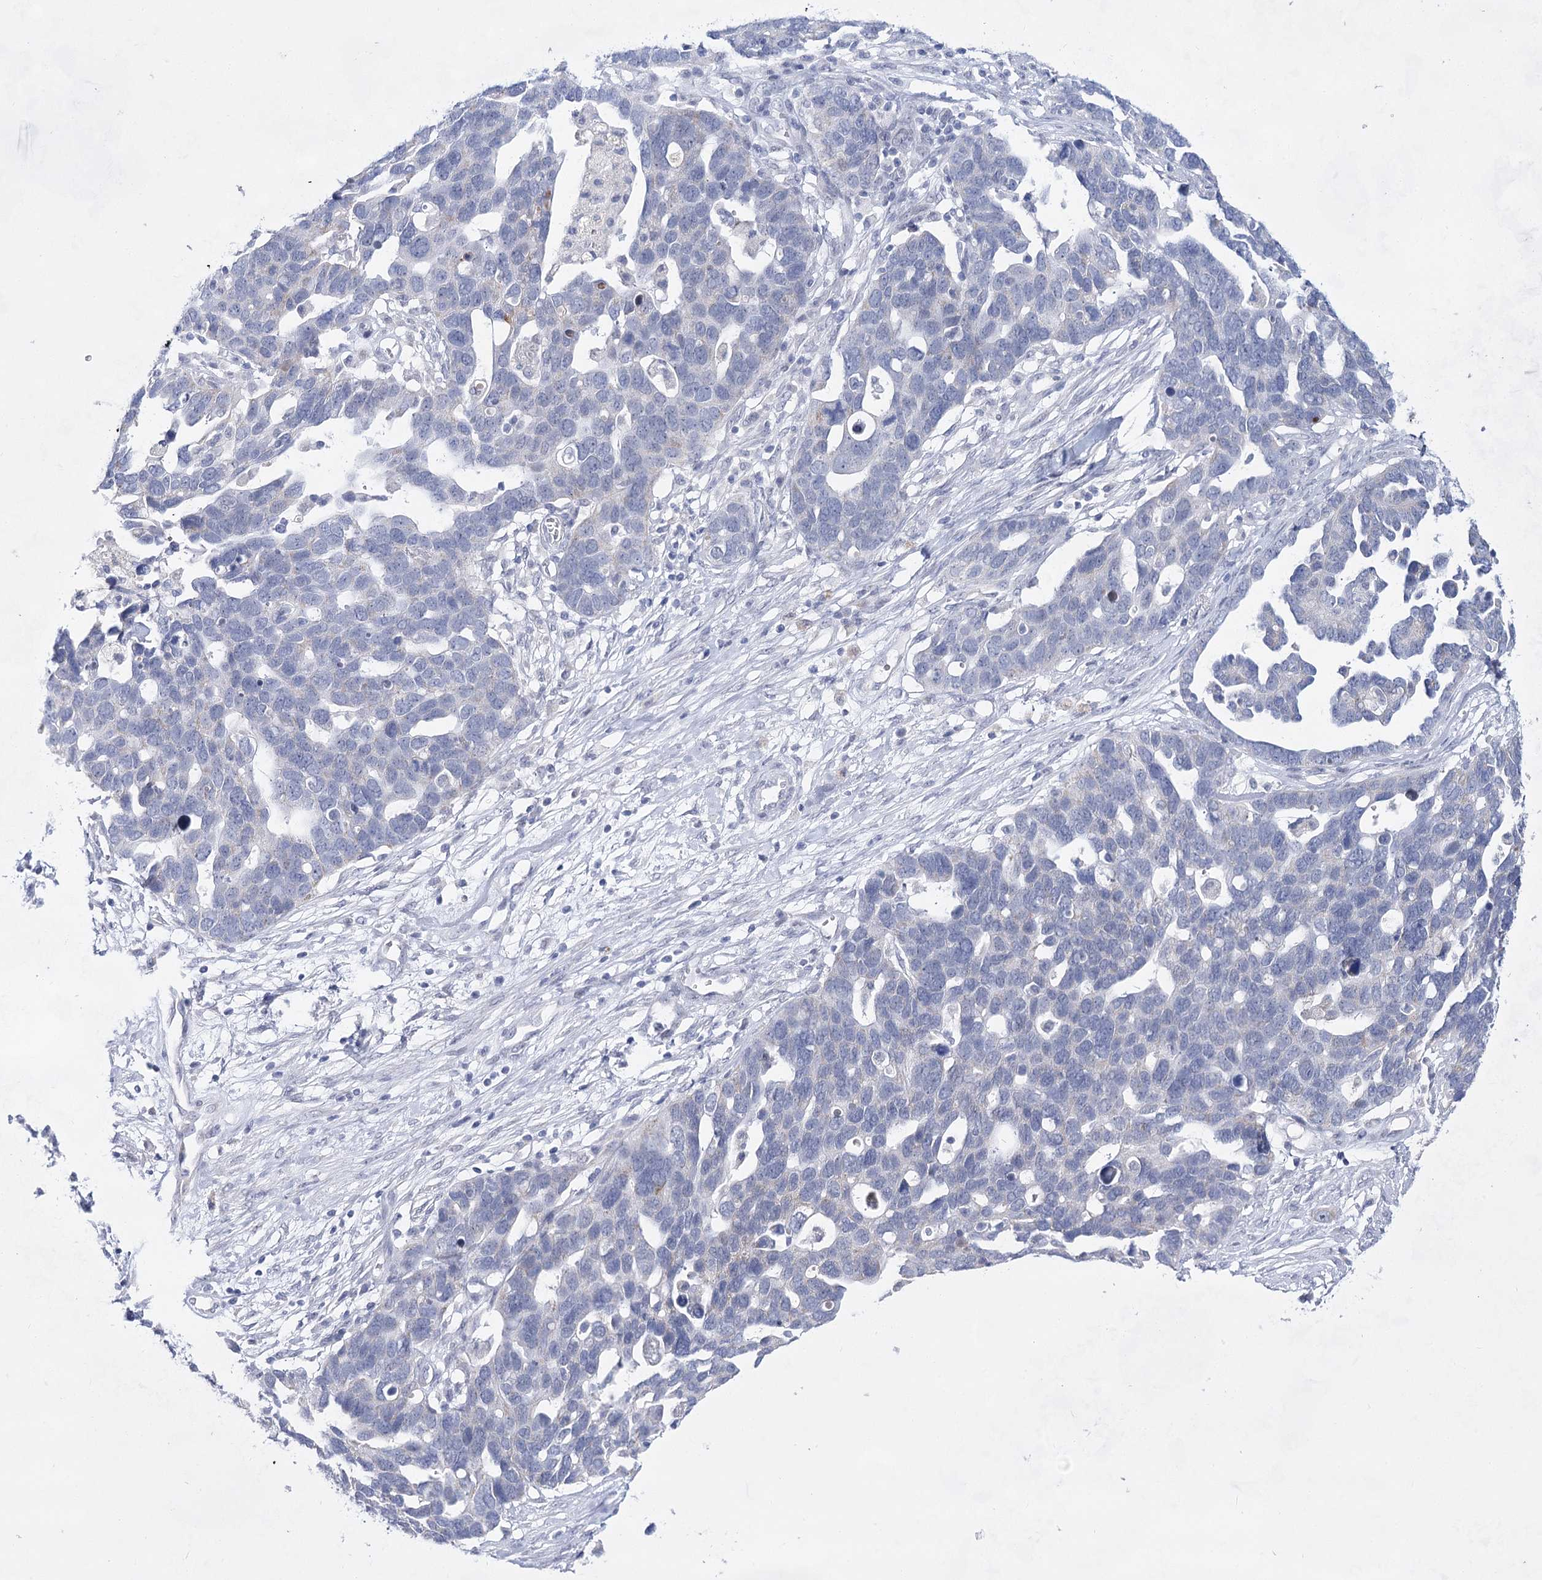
{"staining": {"intensity": "negative", "quantity": "none", "location": "none"}, "tissue": "ovarian cancer", "cell_type": "Tumor cells", "image_type": "cancer", "snomed": [{"axis": "morphology", "description": "Cystadenocarcinoma, serous, NOS"}, {"axis": "topography", "description": "Ovary"}], "caption": "There is no significant expression in tumor cells of ovarian cancer.", "gene": "BPHL", "patient": {"sex": "female", "age": 54}}